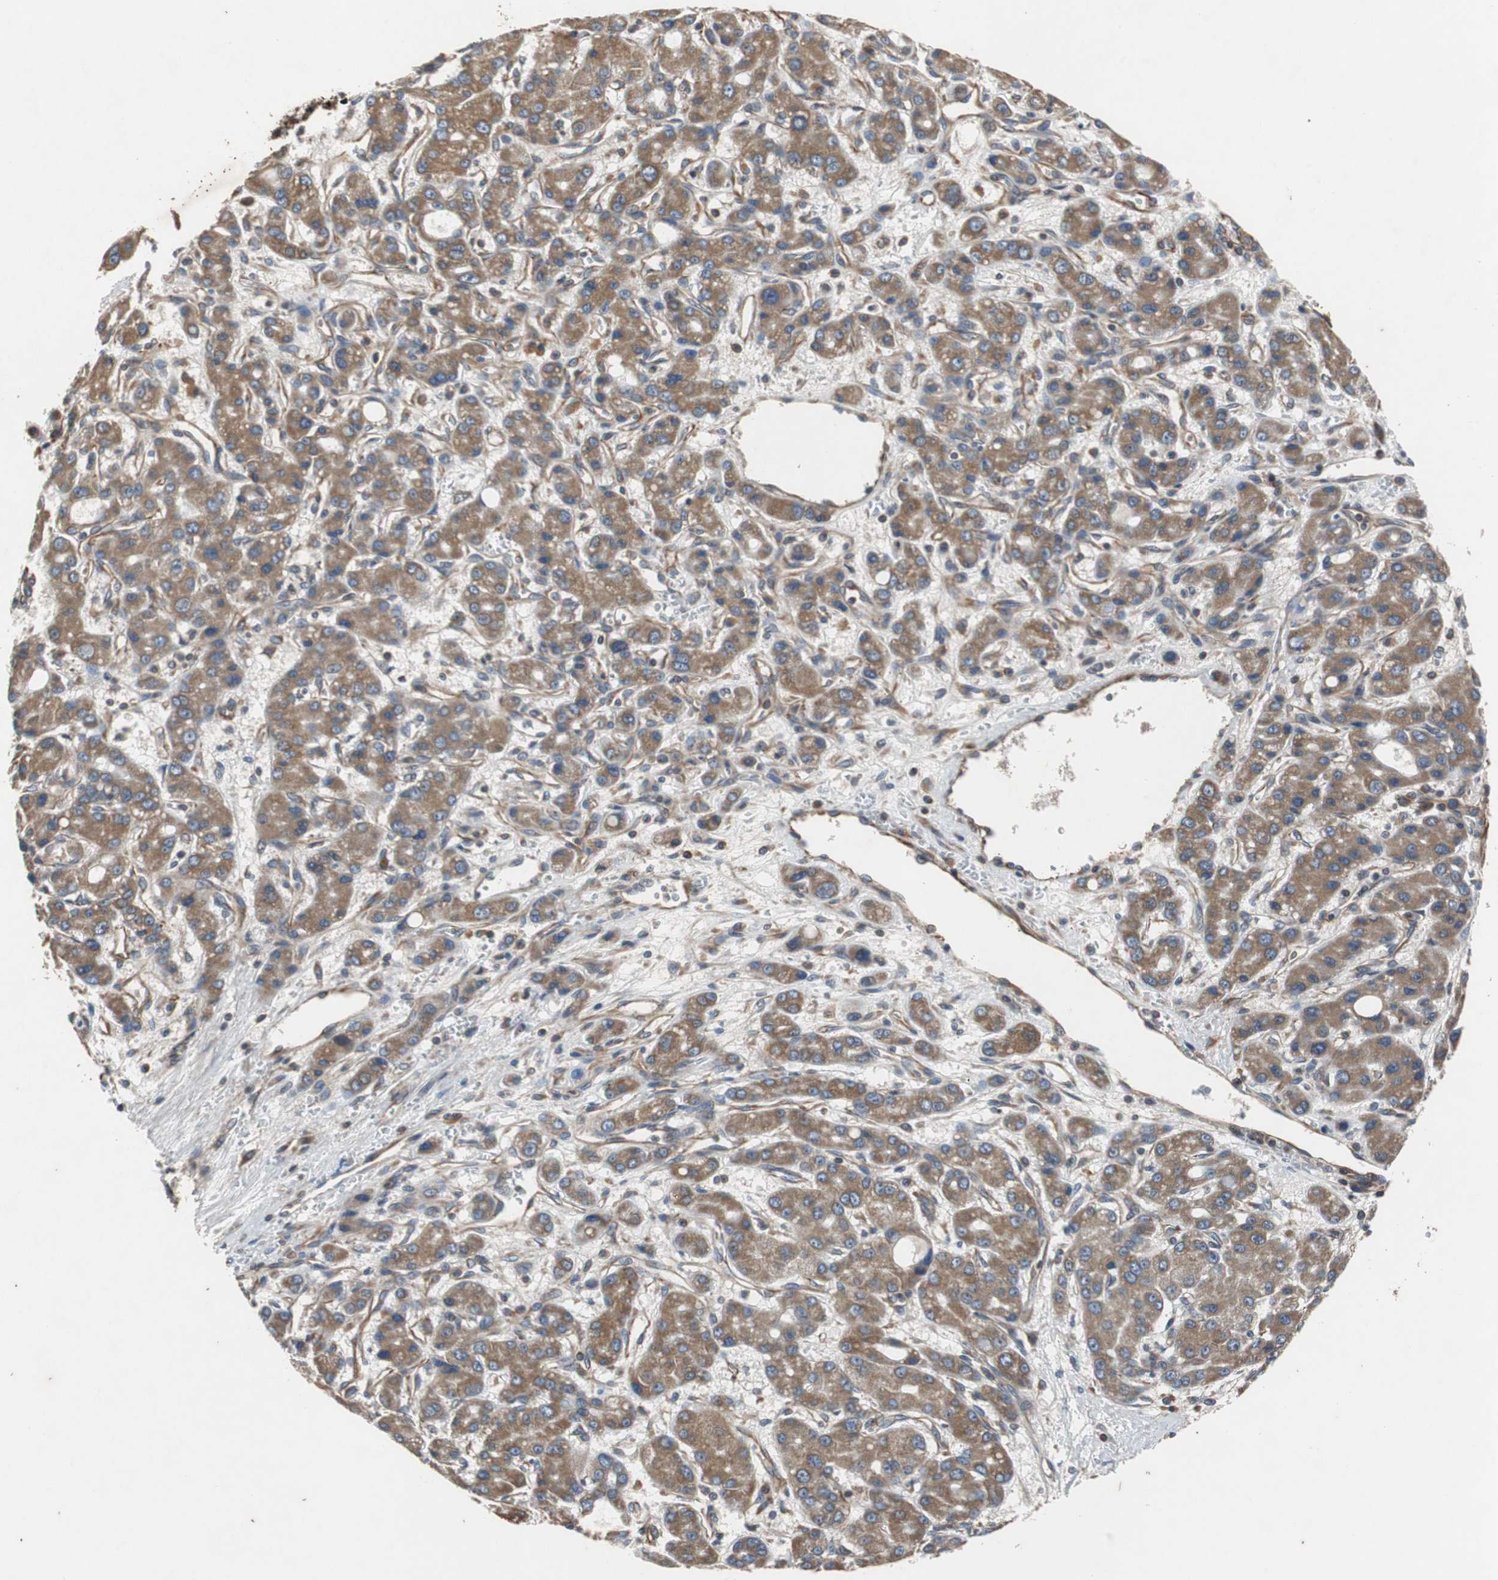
{"staining": {"intensity": "moderate", "quantity": ">75%", "location": "cytoplasmic/membranous"}, "tissue": "liver cancer", "cell_type": "Tumor cells", "image_type": "cancer", "snomed": [{"axis": "morphology", "description": "Carcinoma, Hepatocellular, NOS"}, {"axis": "topography", "description": "Liver"}], "caption": "Liver hepatocellular carcinoma was stained to show a protein in brown. There is medium levels of moderate cytoplasmic/membranous positivity in about >75% of tumor cells. The staining is performed using DAB brown chromogen to label protein expression. The nuclei are counter-stained blue using hematoxylin.", "gene": "ACTR3", "patient": {"sex": "male", "age": 55}}